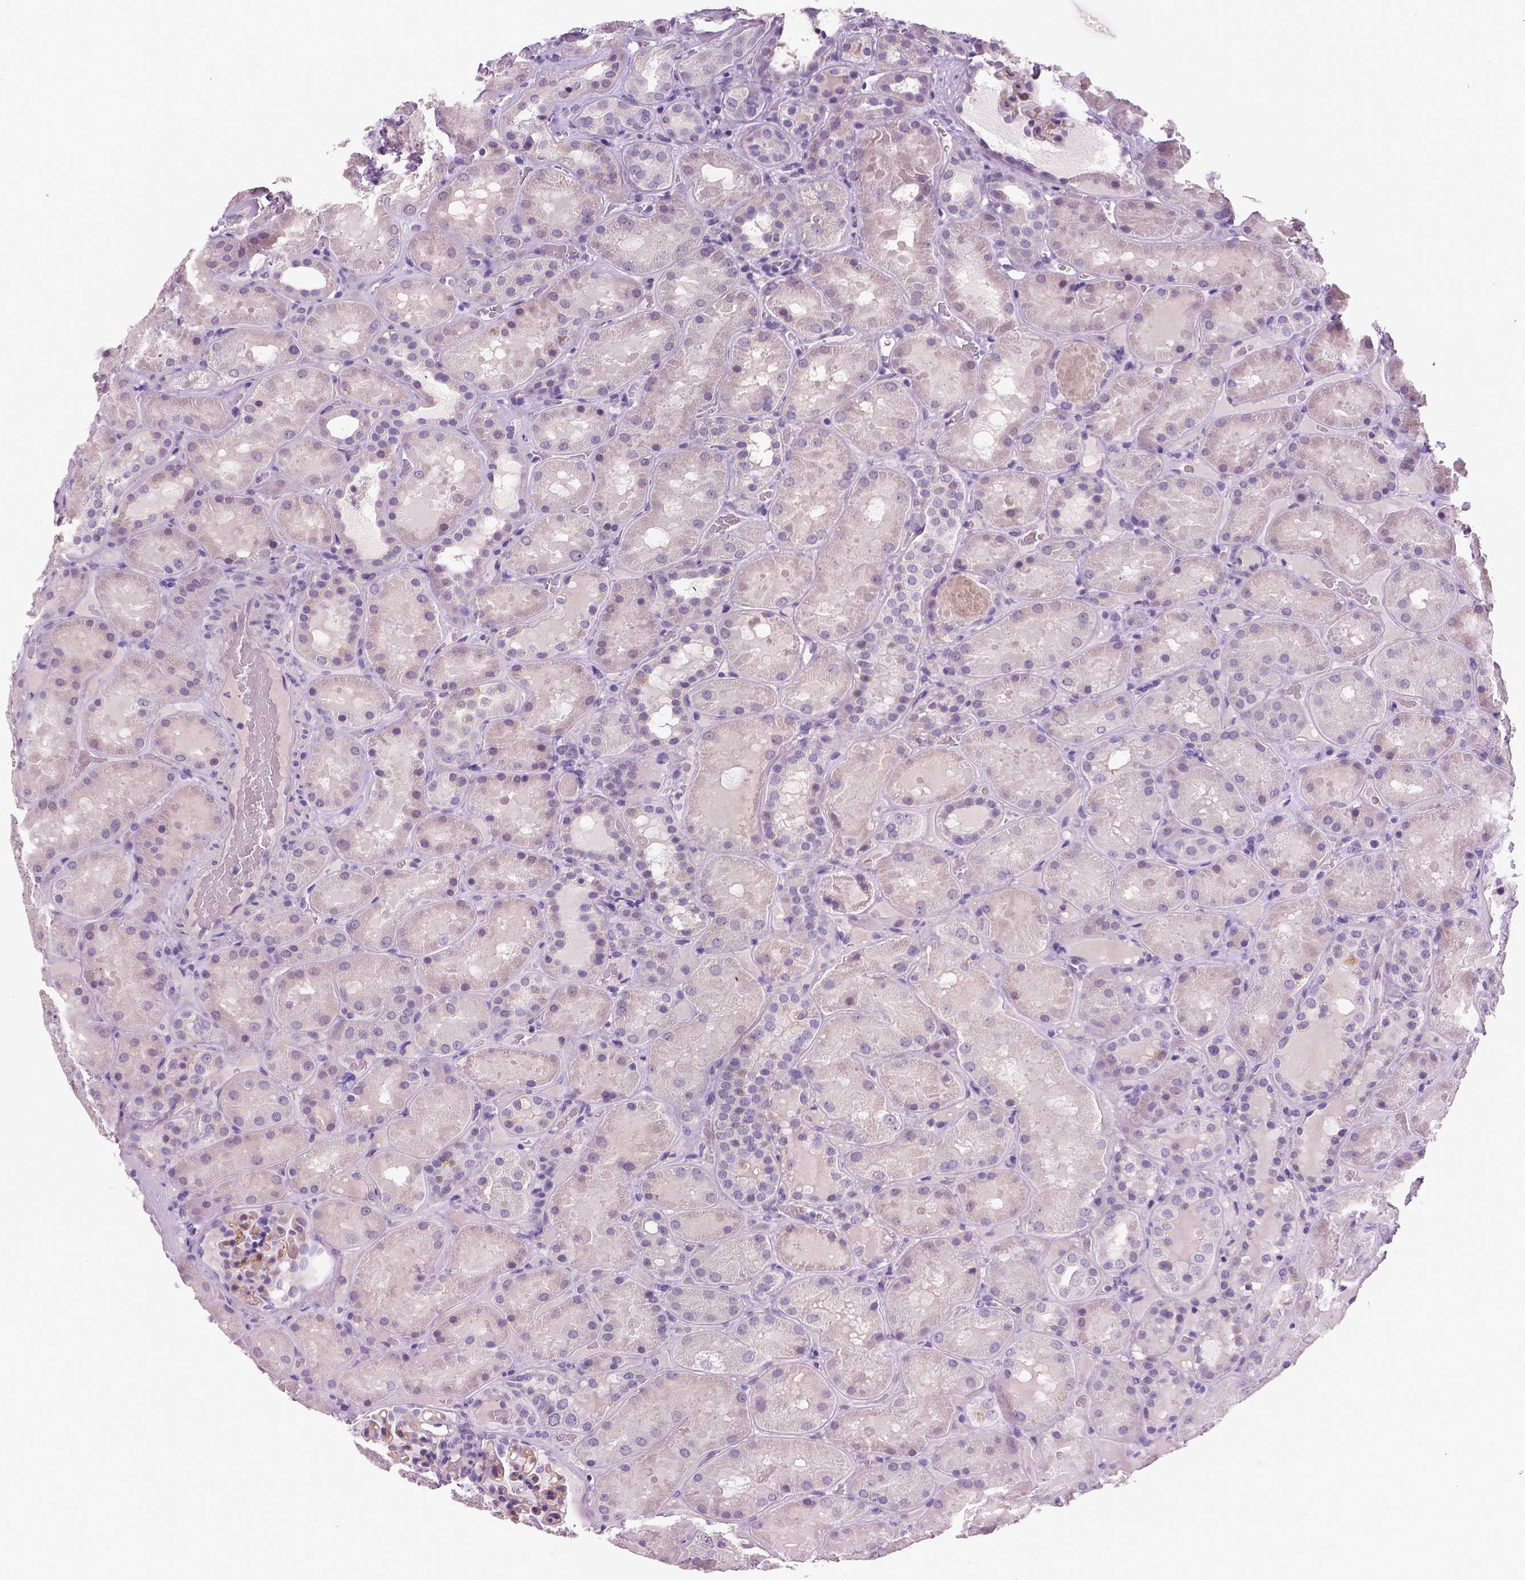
{"staining": {"intensity": "negative", "quantity": "none", "location": "none"}, "tissue": "kidney", "cell_type": "Cells in glomeruli", "image_type": "normal", "snomed": [{"axis": "morphology", "description": "Normal tissue, NOS"}, {"axis": "topography", "description": "Kidney"}], "caption": "Immunohistochemical staining of benign human kidney displays no significant staining in cells in glomeruli. (DAB (3,3'-diaminobenzidine) IHC with hematoxylin counter stain).", "gene": "TSPAN7", "patient": {"sex": "male", "age": 73}}